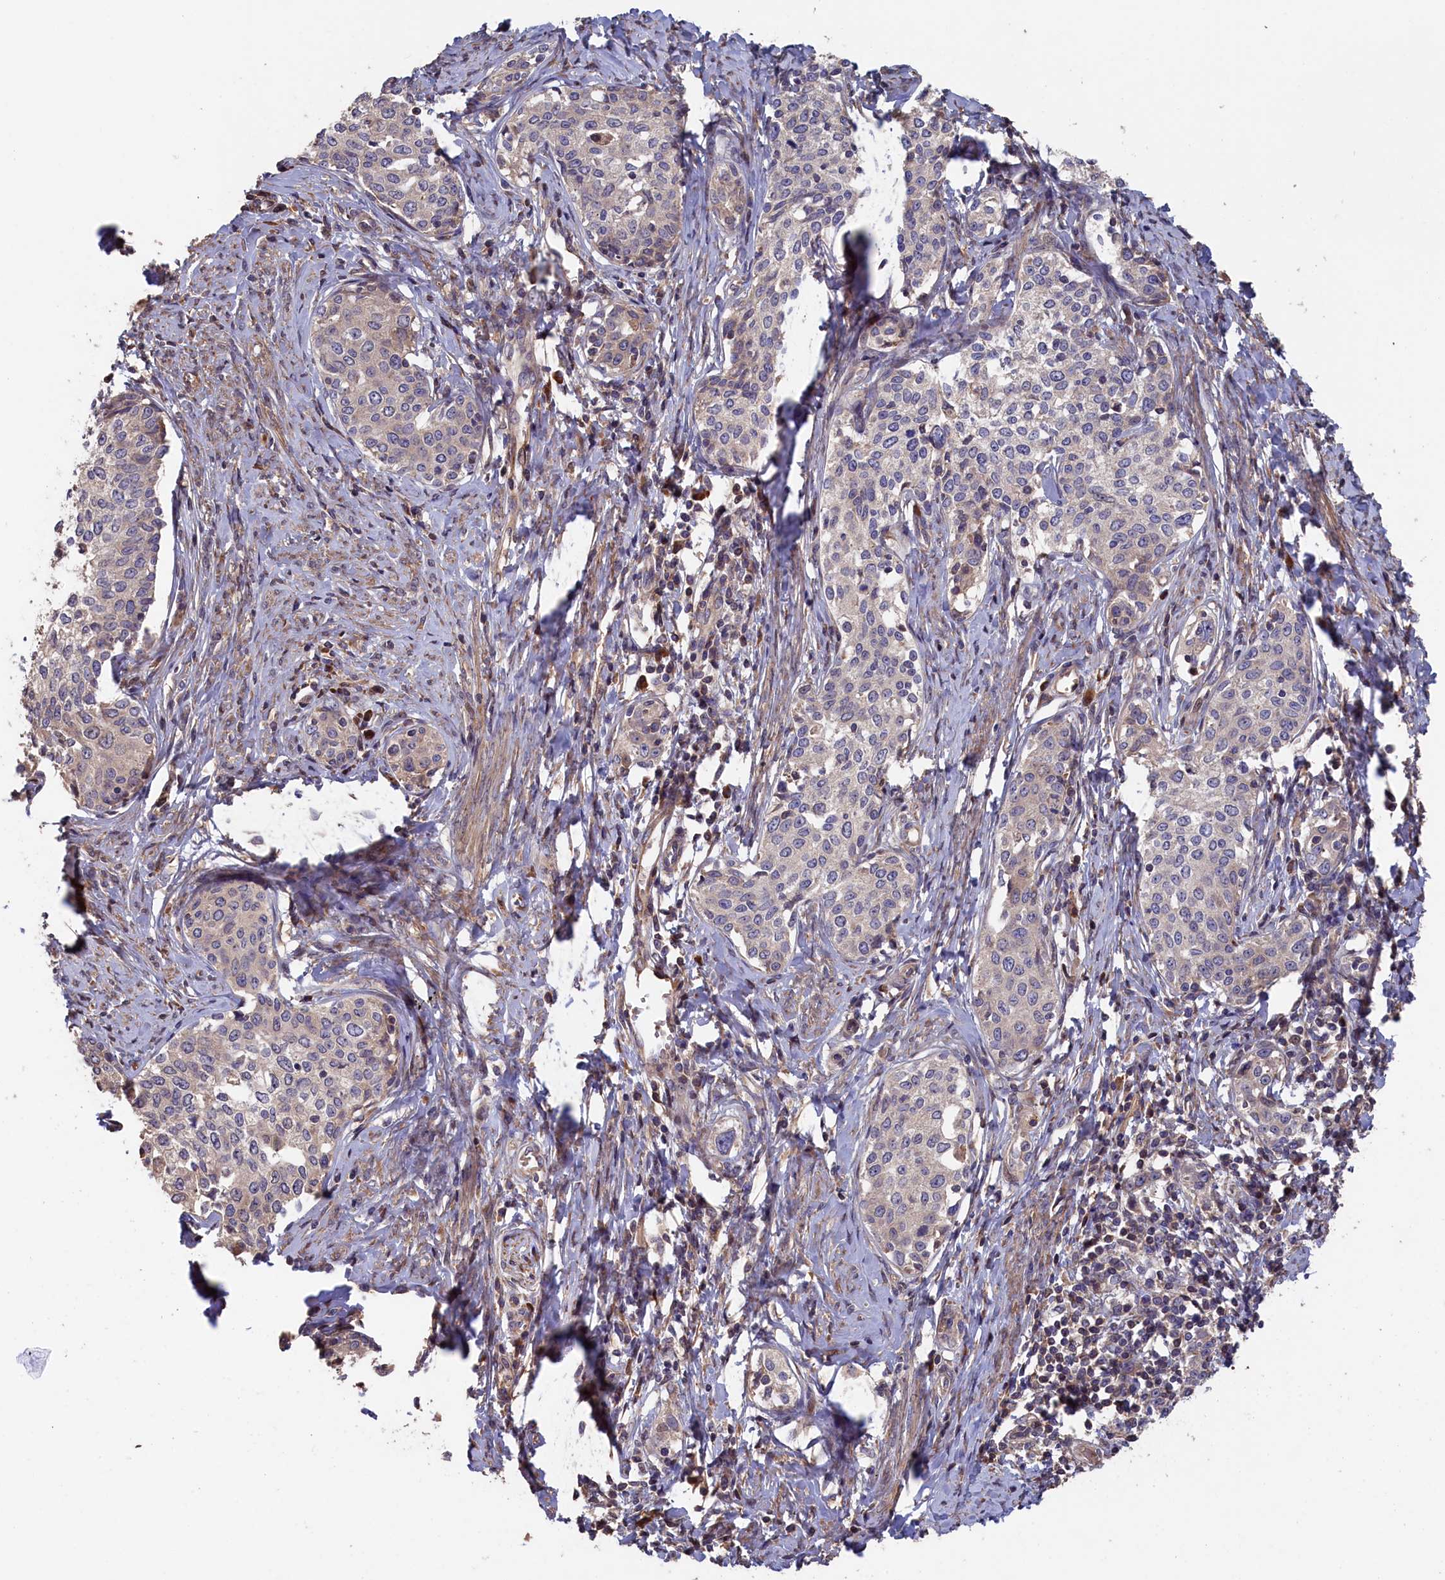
{"staining": {"intensity": "negative", "quantity": "none", "location": "none"}, "tissue": "cervical cancer", "cell_type": "Tumor cells", "image_type": "cancer", "snomed": [{"axis": "morphology", "description": "Squamous cell carcinoma, NOS"}, {"axis": "morphology", "description": "Adenocarcinoma, NOS"}, {"axis": "topography", "description": "Cervix"}], "caption": "Cervical squamous cell carcinoma was stained to show a protein in brown. There is no significant positivity in tumor cells.", "gene": "GREB1L", "patient": {"sex": "female", "age": 52}}